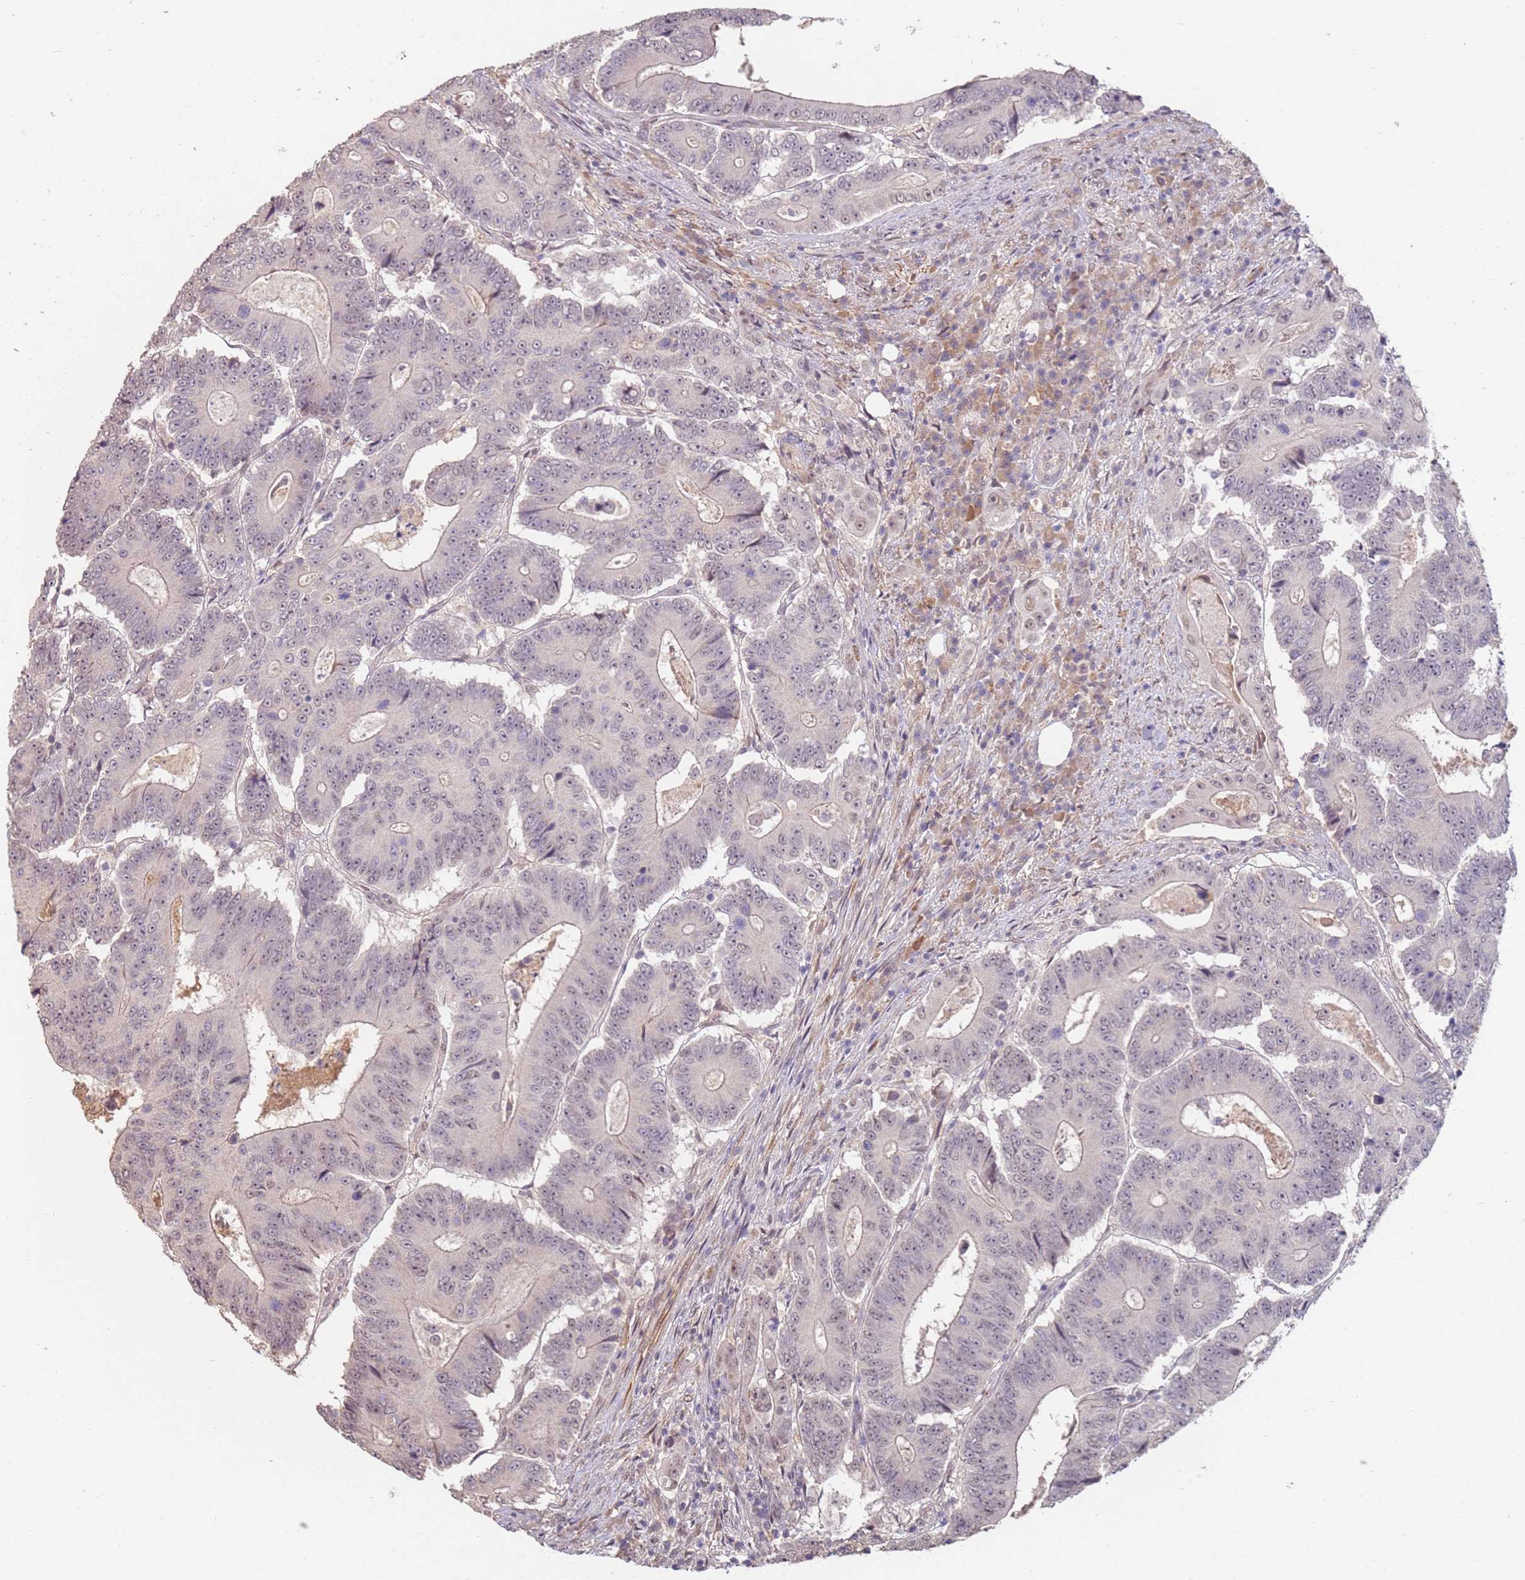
{"staining": {"intensity": "weak", "quantity": "<25%", "location": "cytoplasmic/membranous"}, "tissue": "colorectal cancer", "cell_type": "Tumor cells", "image_type": "cancer", "snomed": [{"axis": "morphology", "description": "Adenocarcinoma, NOS"}, {"axis": "topography", "description": "Colon"}], "caption": "Protein analysis of colorectal cancer displays no significant staining in tumor cells.", "gene": "WDR93", "patient": {"sex": "male", "age": 83}}